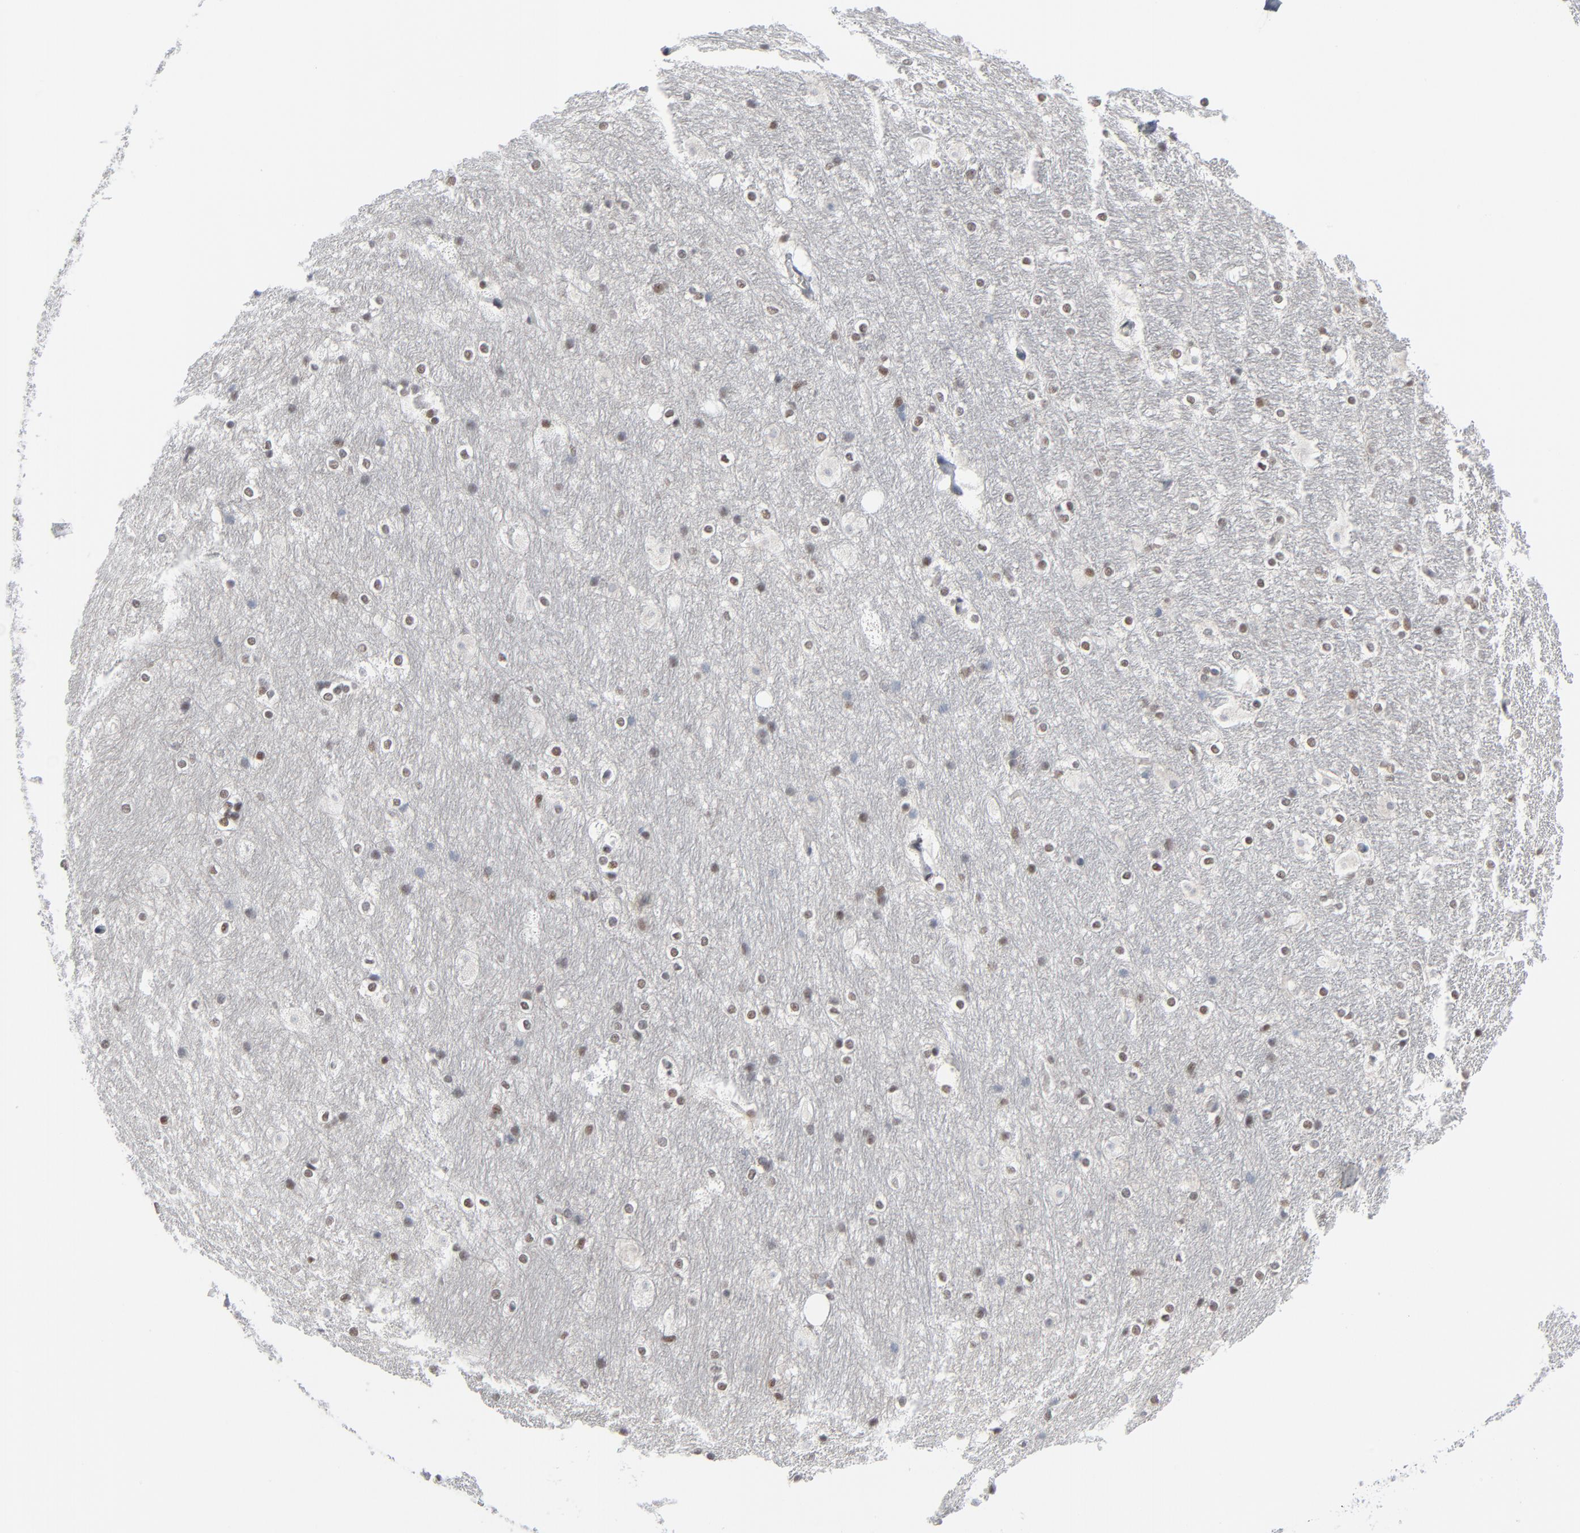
{"staining": {"intensity": "weak", "quantity": "25%-75%", "location": "nuclear"}, "tissue": "hippocampus", "cell_type": "Glial cells", "image_type": "normal", "snomed": [{"axis": "morphology", "description": "Normal tissue, NOS"}, {"axis": "topography", "description": "Hippocampus"}], "caption": "Immunohistochemistry (IHC) (DAB) staining of normal hippocampus exhibits weak nuclear protein positivity in about 25%-75% of glial cells.", "gene": "SIRT1", "patient": {"sex": "female", "age": 19}}